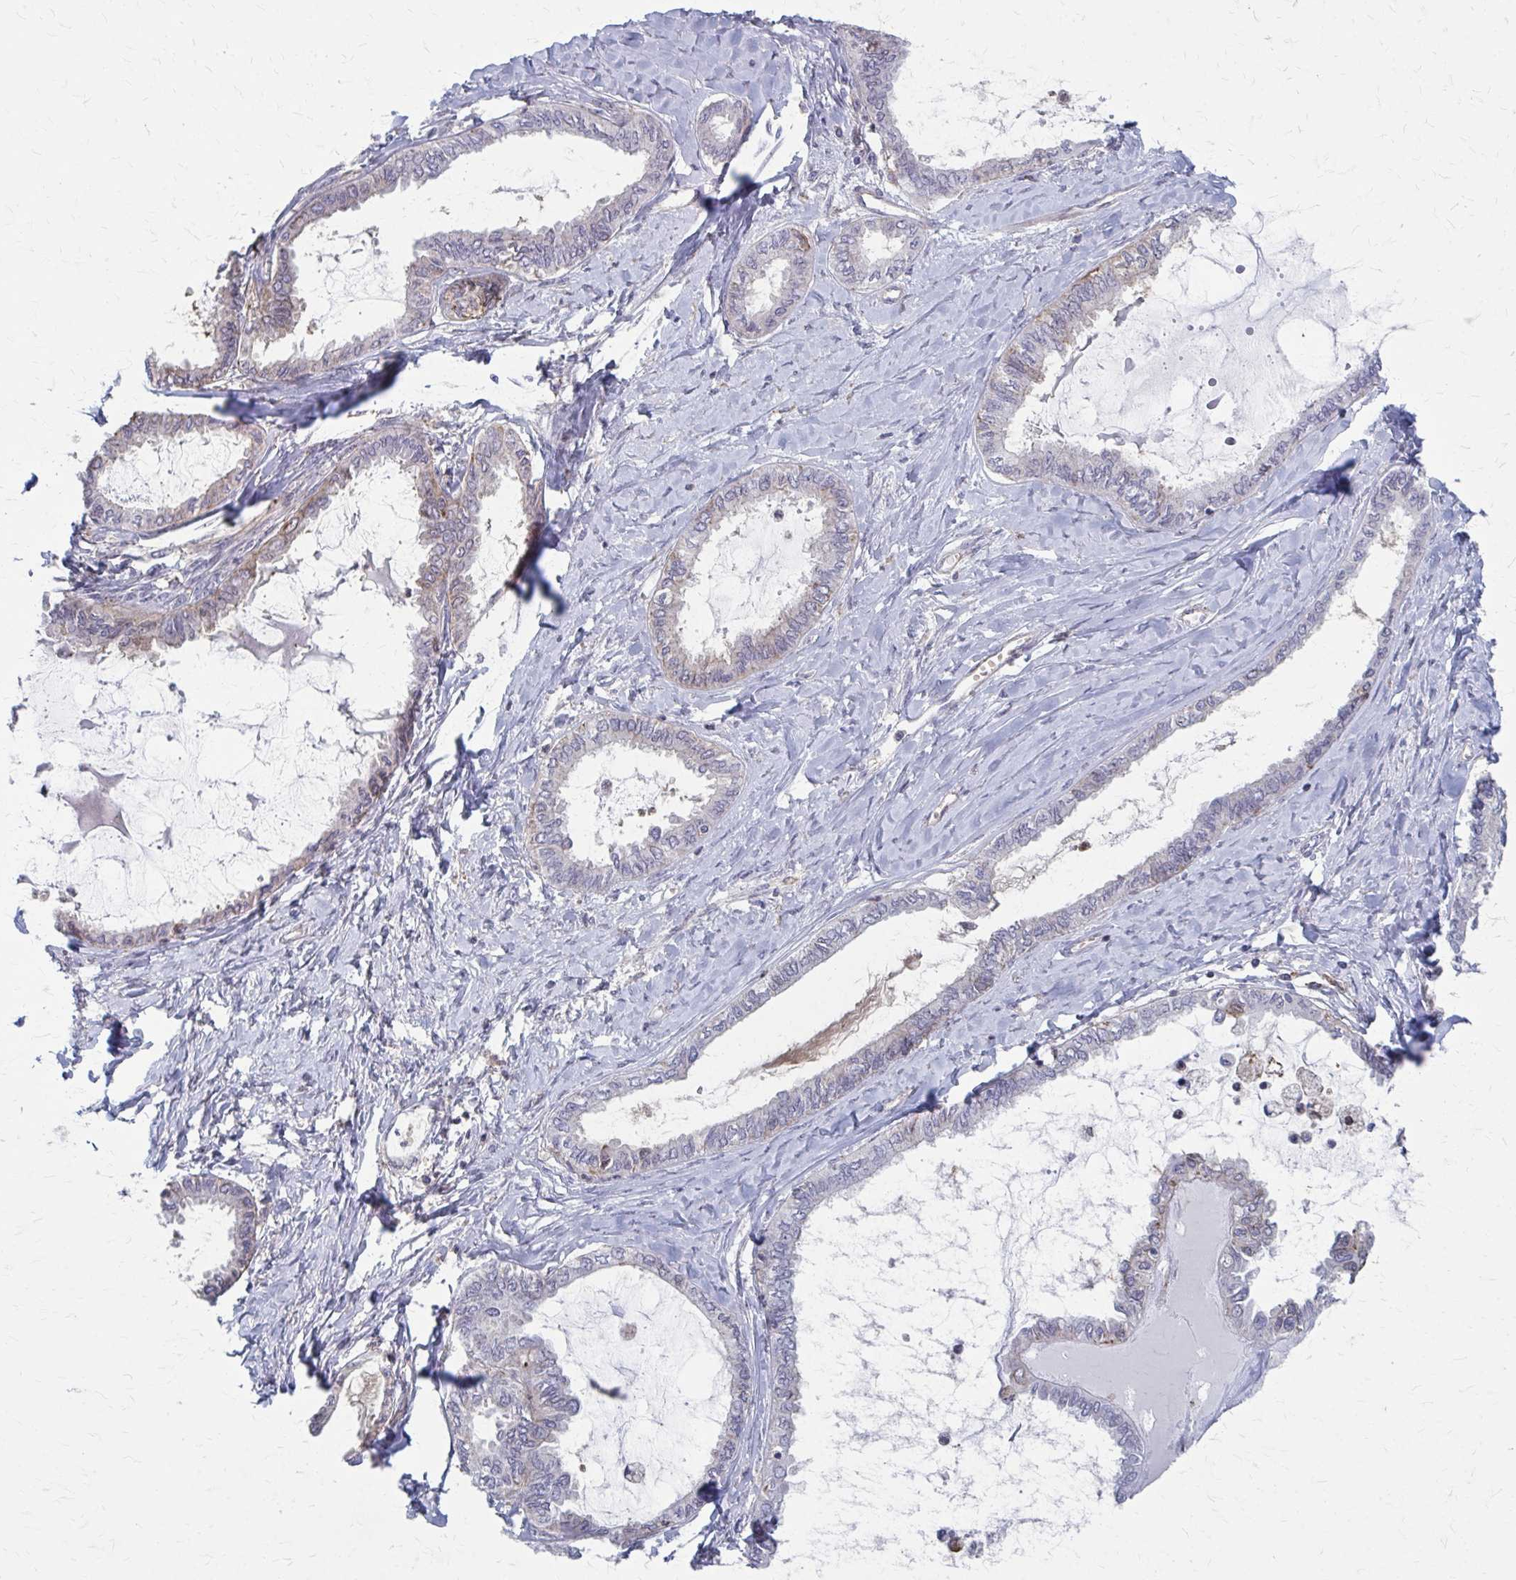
{"staining": {"intensity": "negative", "quantity": "none", "location": "none"}, "tissue": "ovarian cancer", "cell_type": "Tumor cells", "image_type": "cancer", "snomed": [{"axis": "morphology", "description": "Carcinoma, endometroid"}, {"axis": "topography", "description": "Ovary"}], "caption": "An IHC histopathology image of ovarian cancer (endometroid carcinoma) is shown. There is no staining in tumor cells of ovarian cancer (endometroid carcinoma). Nuclei are stained in blue.", "gene": "MMP14", "patient": {"sex": "female", "age": 70}}